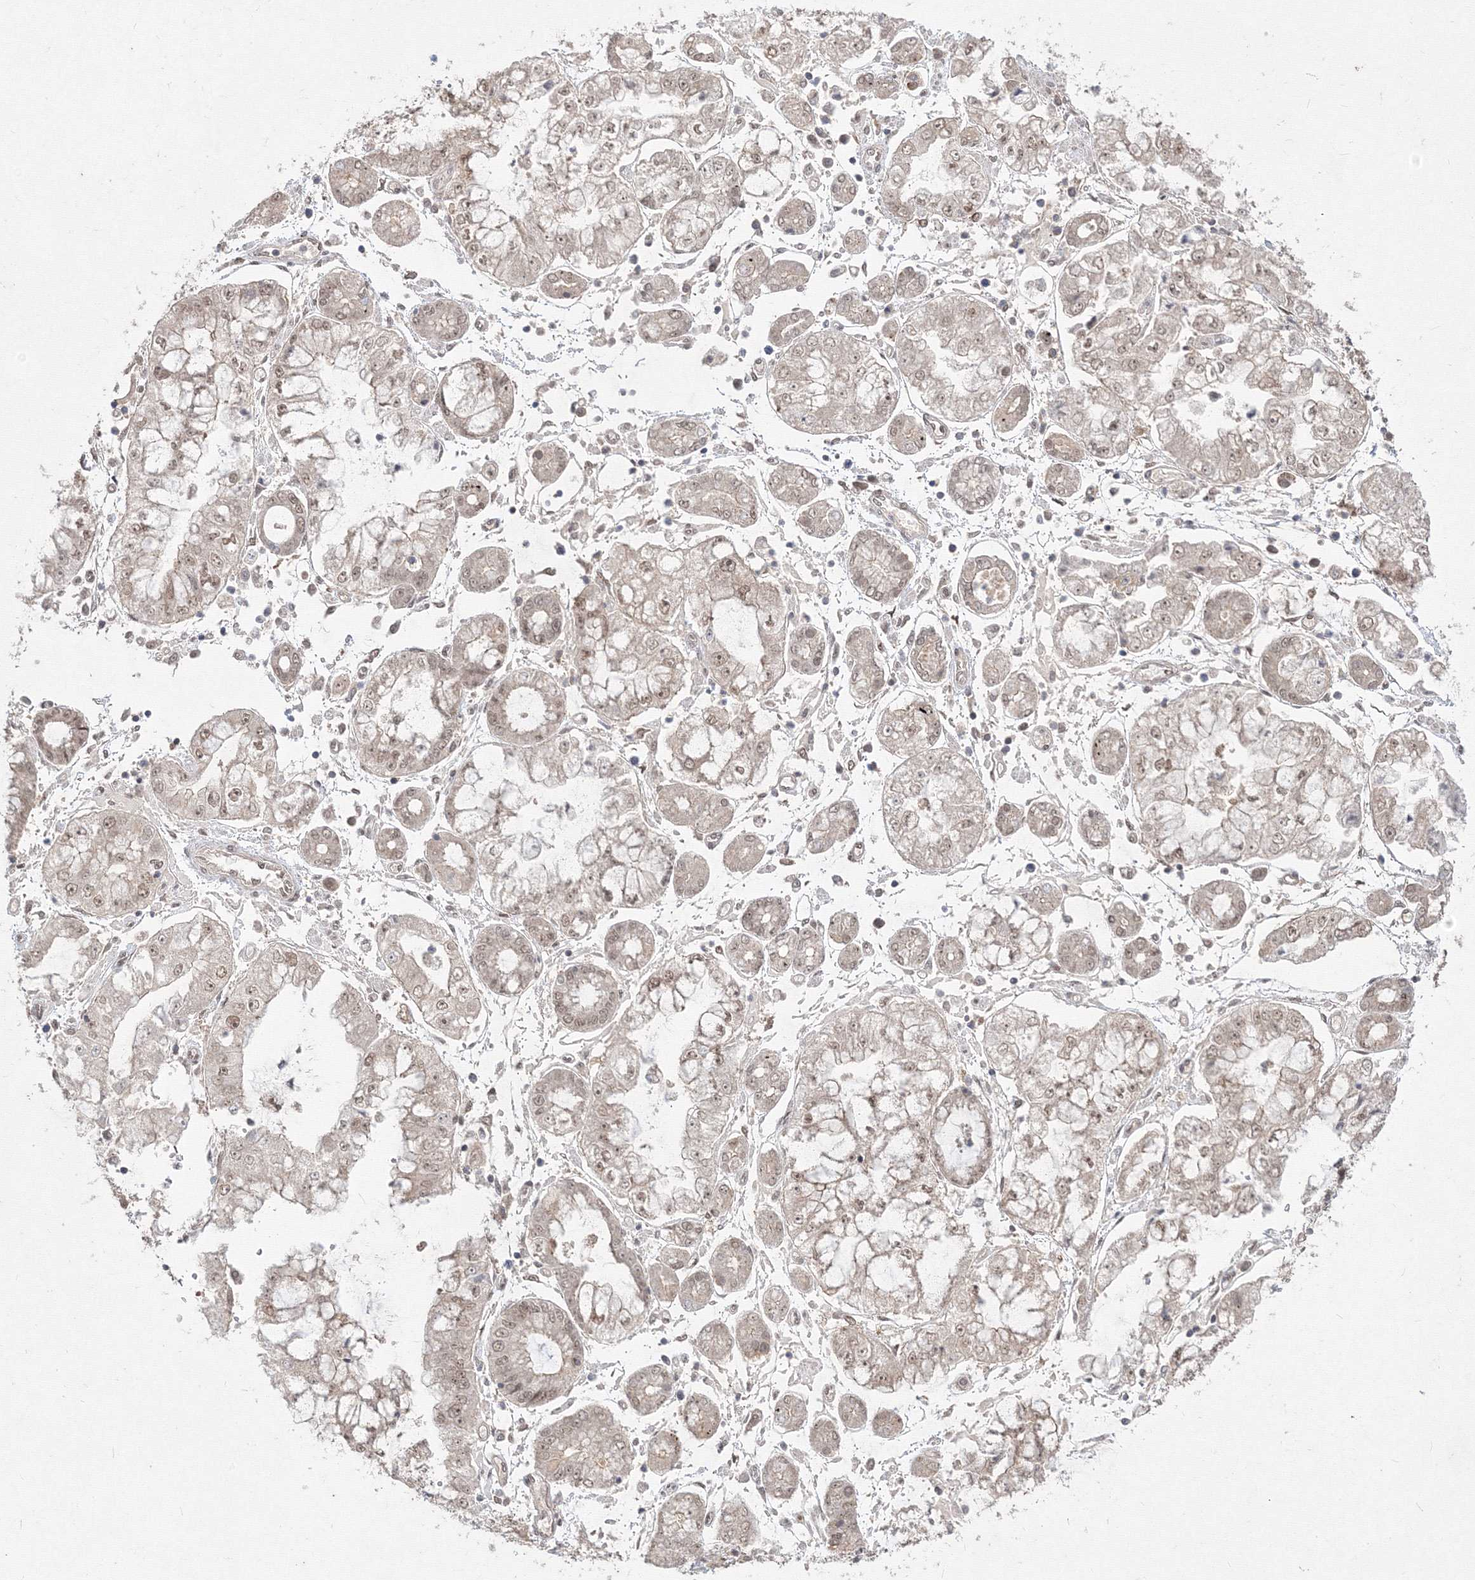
{"staining": {"intensity": "weak", "quantity": "25%-75%", "location": "nuclear"}, "tissue": "stomach cancer", "cell_type": "Tumor cells", "image_type": "cancer", "snomed": [{"axis": "morphology", "description": "Adenocarcinoma, NOS"}, {"axis": "topography", "description": "Stomach"}], "caption": "Weak nuclear protein positivity is present in about 25%-75% of tumor cells in stomach cancer (adenocarcinoma).", "gene": "COPS4", "patient": {"sex": "male", "age": 76}}